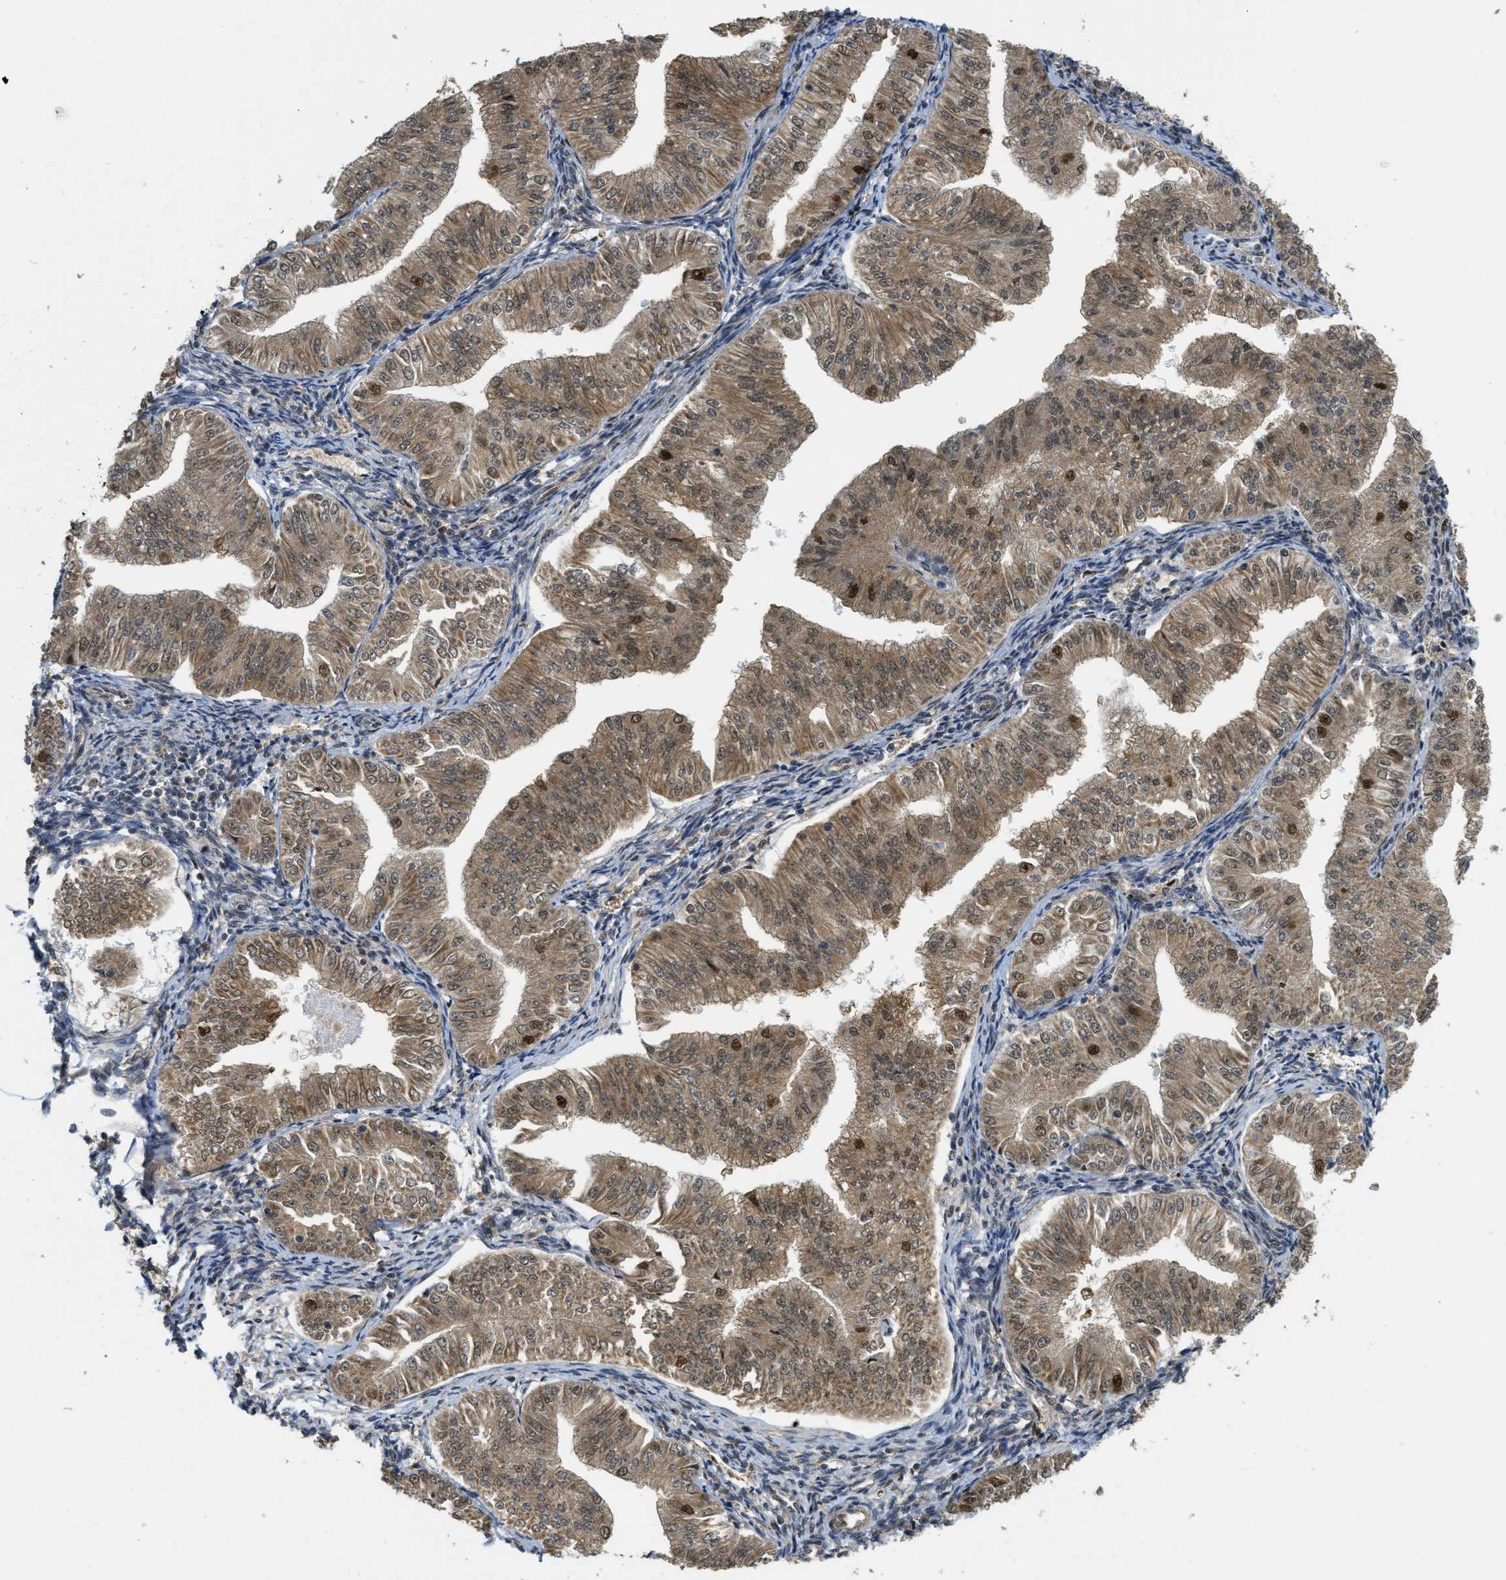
{"staining": {"intensity": "moderate", "quantity": ">75%", "location": "cytoplasmic/membranous,nuclear"}, "tissue": "endometrial cancer", "cell_type": "Tumor cells", "image_type": "cancer", "snomed": [{"axis": "morphology", "description": "Normal tissue, NOS"}, {"axis": "morphology", "description": "Adenocarcinoma, NOS"}, {"axis": "topography", "description": "Endometrium"}], "caption": "Immunohistochemical staining of human endometrial cancer (adenocarcinoma) shows moderate cytoplasmic/membranous and nuclear protein expression in approximately >75% of tumor cells.", "gene": "PSMC5", "patient": {"sex": "female", "age": 53}}